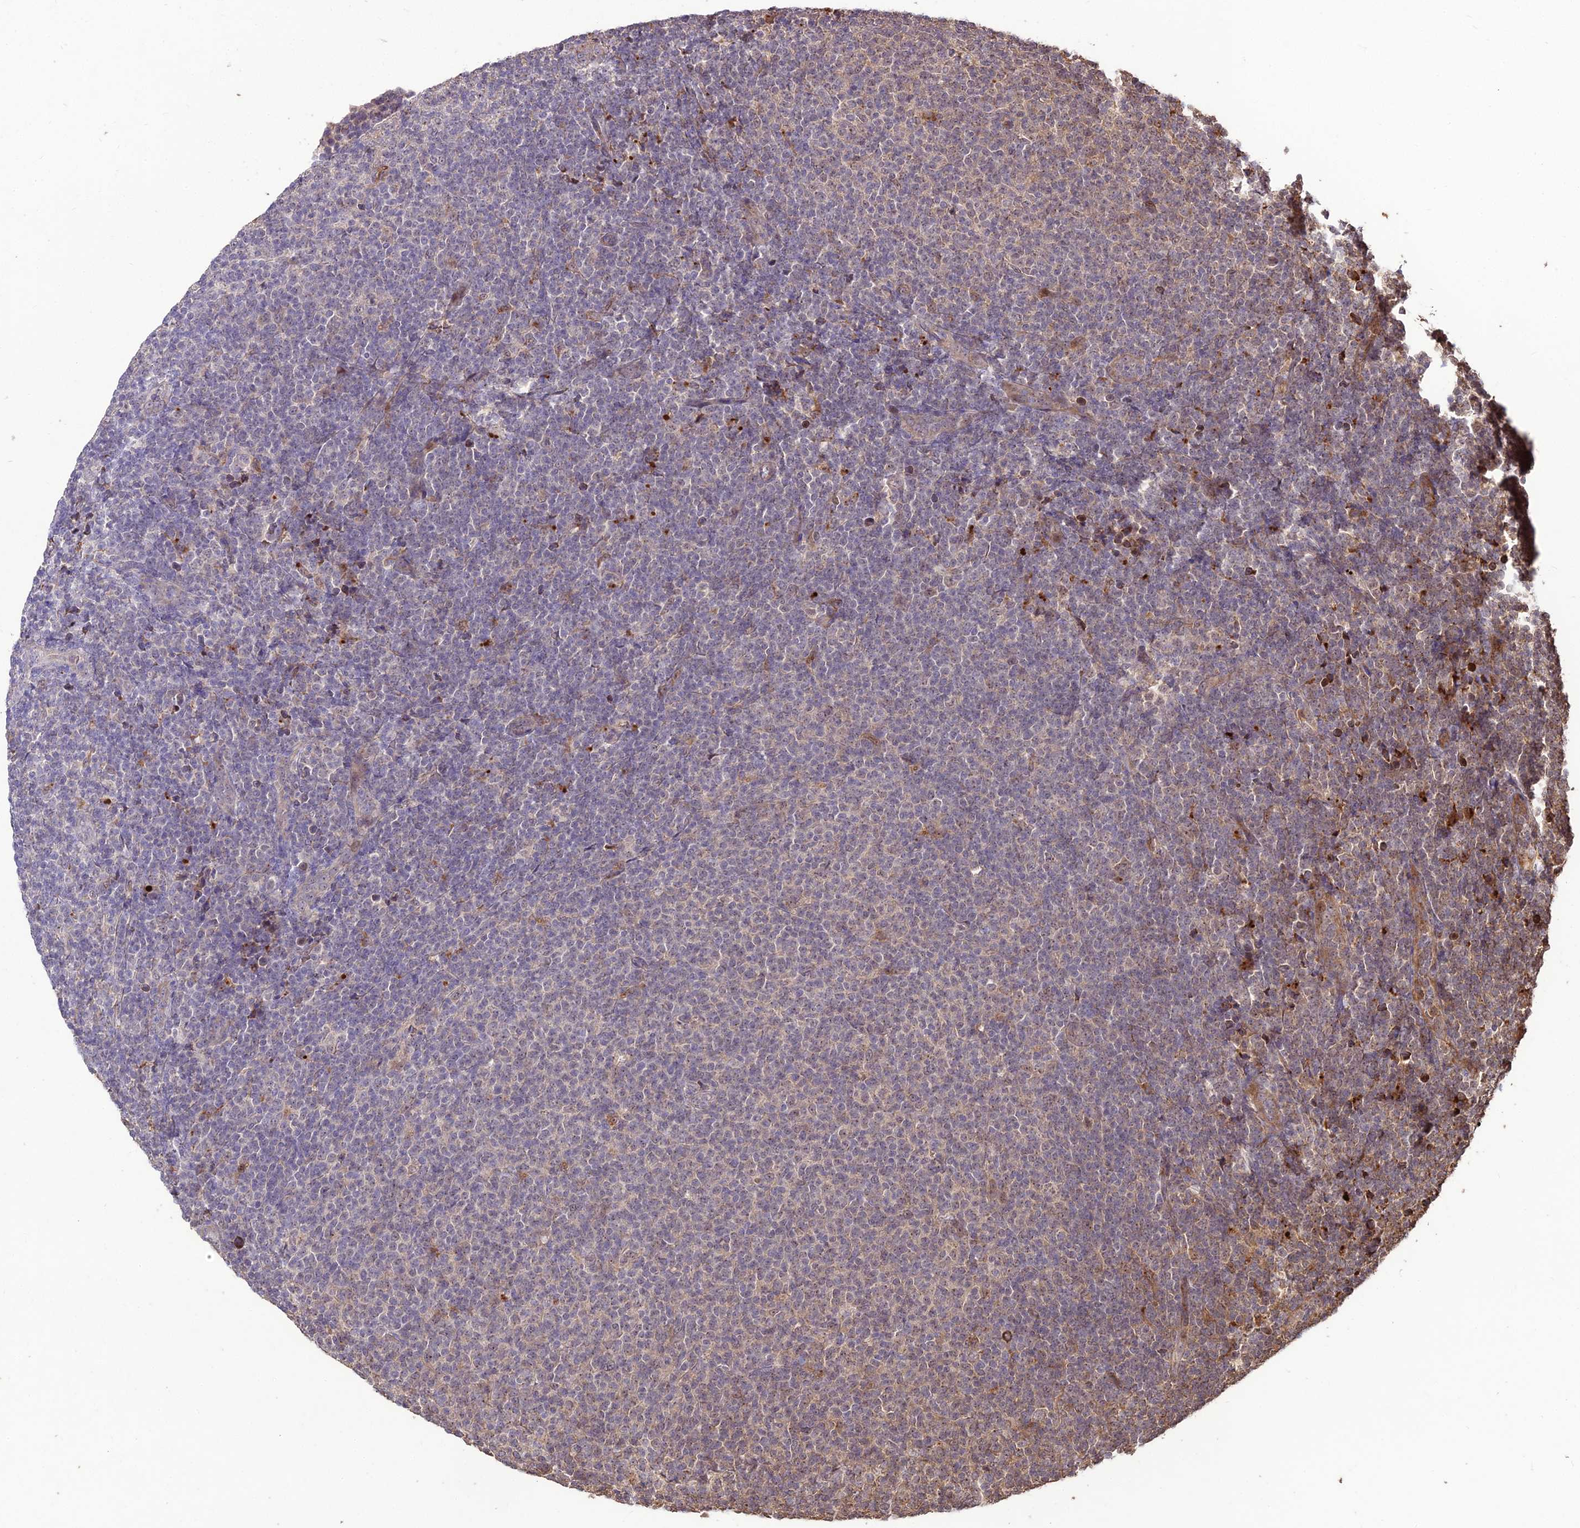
{"staining": {"intensity": "negative", "quantity": "none", "location": "none"}, "tissue": "lymphoma", "cell_type": "Tumor cells", "image_type": "cancer", "snomed": [{"axis": "morphology", "description": "Malignant lymphoma, non-Hodgkin's type, Low grade"}, {"axis": "topography", "description": "Lymph node"}], "caption": "This is a histopathology image of immunohistochemistry (IHC) staining of lymphoma, which shows no expression in tumor cells. (DAB IHC with hematoxylin counter stain).", "gene": "ZNF766", "patient": {"sex": "male", "age": 66}}